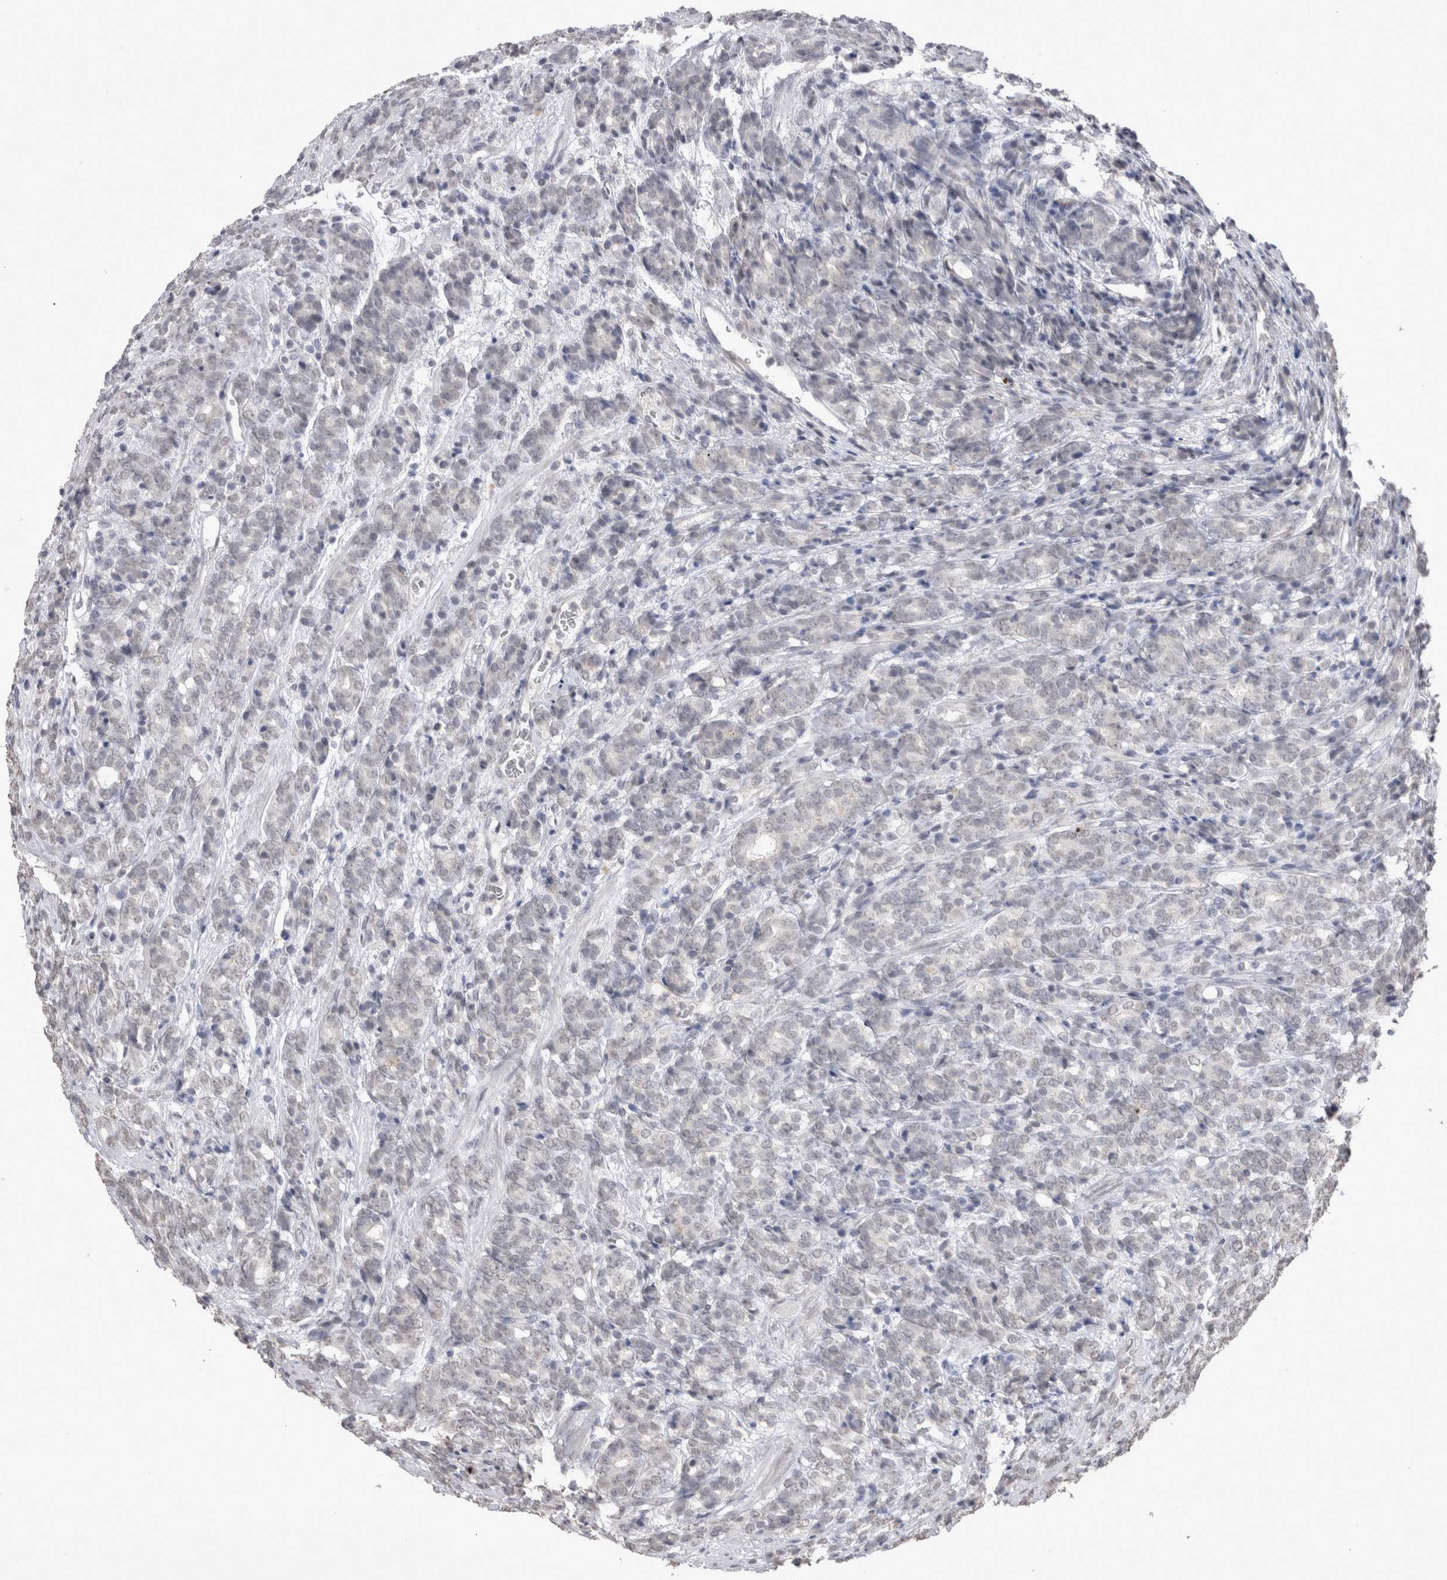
{"staining": {"intensity": "negative", "quantity": "none", "location": "none"}, "tissue": "prostate cancer", "cell_type": "Tumor cells", "image_type": "cancer", "snomed": [{"axis": "morphology", "description": "Adenocarcinoma, High grade"}, {"axis": "topography", "description": "Prostate"}], "caption": "Tumor cells show no significant protein expression in prostate cancer (high-grade adenocarcinoma).", "gene": "DDX4", "patient": {"sex": "male", "age": 62}}